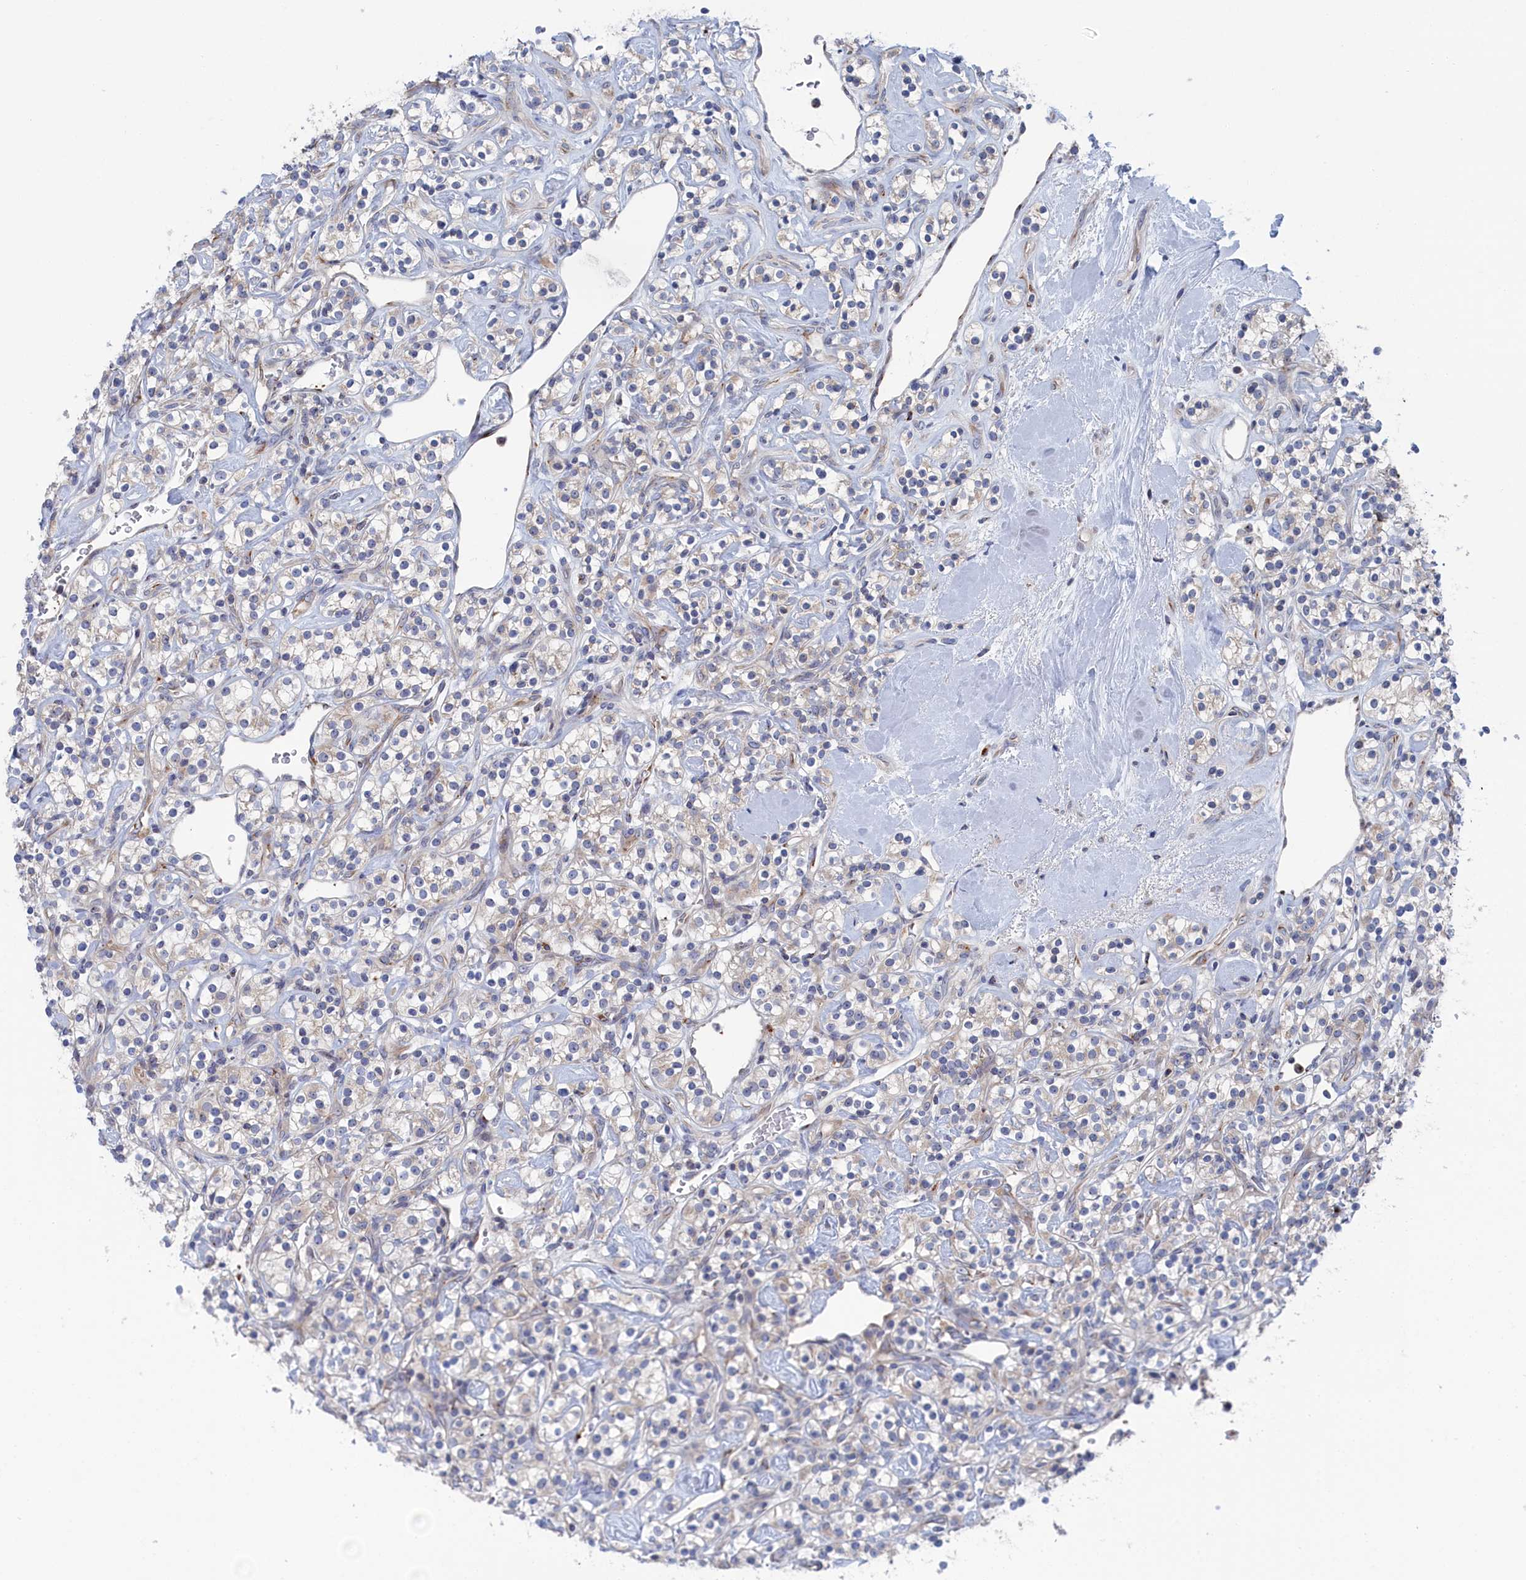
{"staining": {"intensity": "negative", "quantity": "none", "location": "none"}, "tissue": "renal cancer", "cell_type": "Tumor cells", "image_type": "cancer", "snomed": [{"axis": "morphology", "description": "Adenocarcinoma, NOS"}, {"axis": "topography", "description": "Kidney"}], "caption": "A micrograph of human renal adenocarcinoma is negative for staining in tumor cells. (DAB immunohistochemistry (IHC), high magnification).", "gene": "IRX1", "patient": {"sex": "male", "age": 77}}